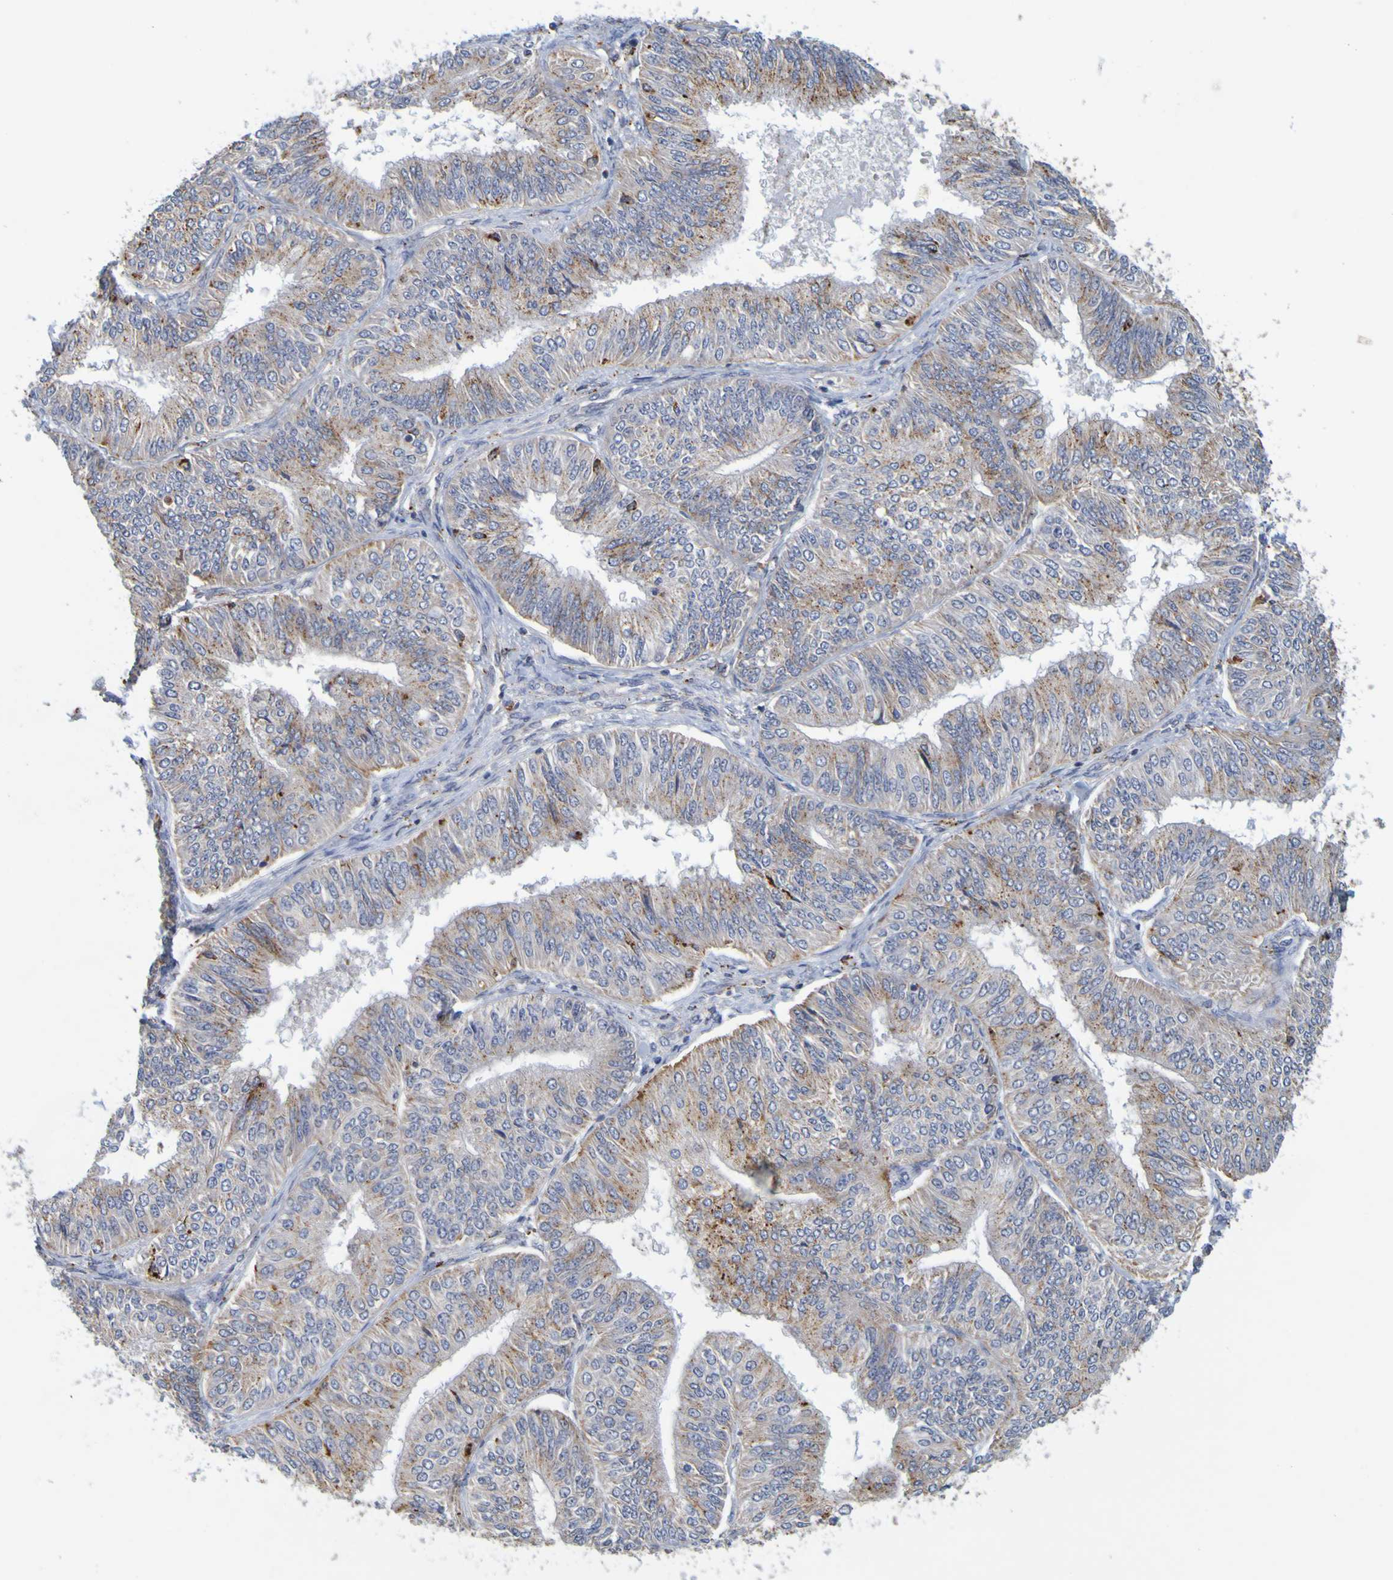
{"staining": {"intensity": "moderate", "quantity": "25%-75%", "location": "cytoplasmic/membranous"}, "tissue": "endometrial cancer", "cell_type": "Tumor cells", "image_type": "cancer", "snomed": [{"axis": "morphology", "description": "Adenocarcinoma, NOS"}, {"axis": "topography", "description": "Endometrium"}], "caption": "Immunohistochemistry (IHC) micrograph of endometrial cancer (adenocarcinoma) stained for a protein (brown), which displays medium levels of moderate cytoplasmic/membranous expression in about 25%-75% of tumor cells.", "gene": "TPH1", "patient": {"sex": "female", "age": 58}}